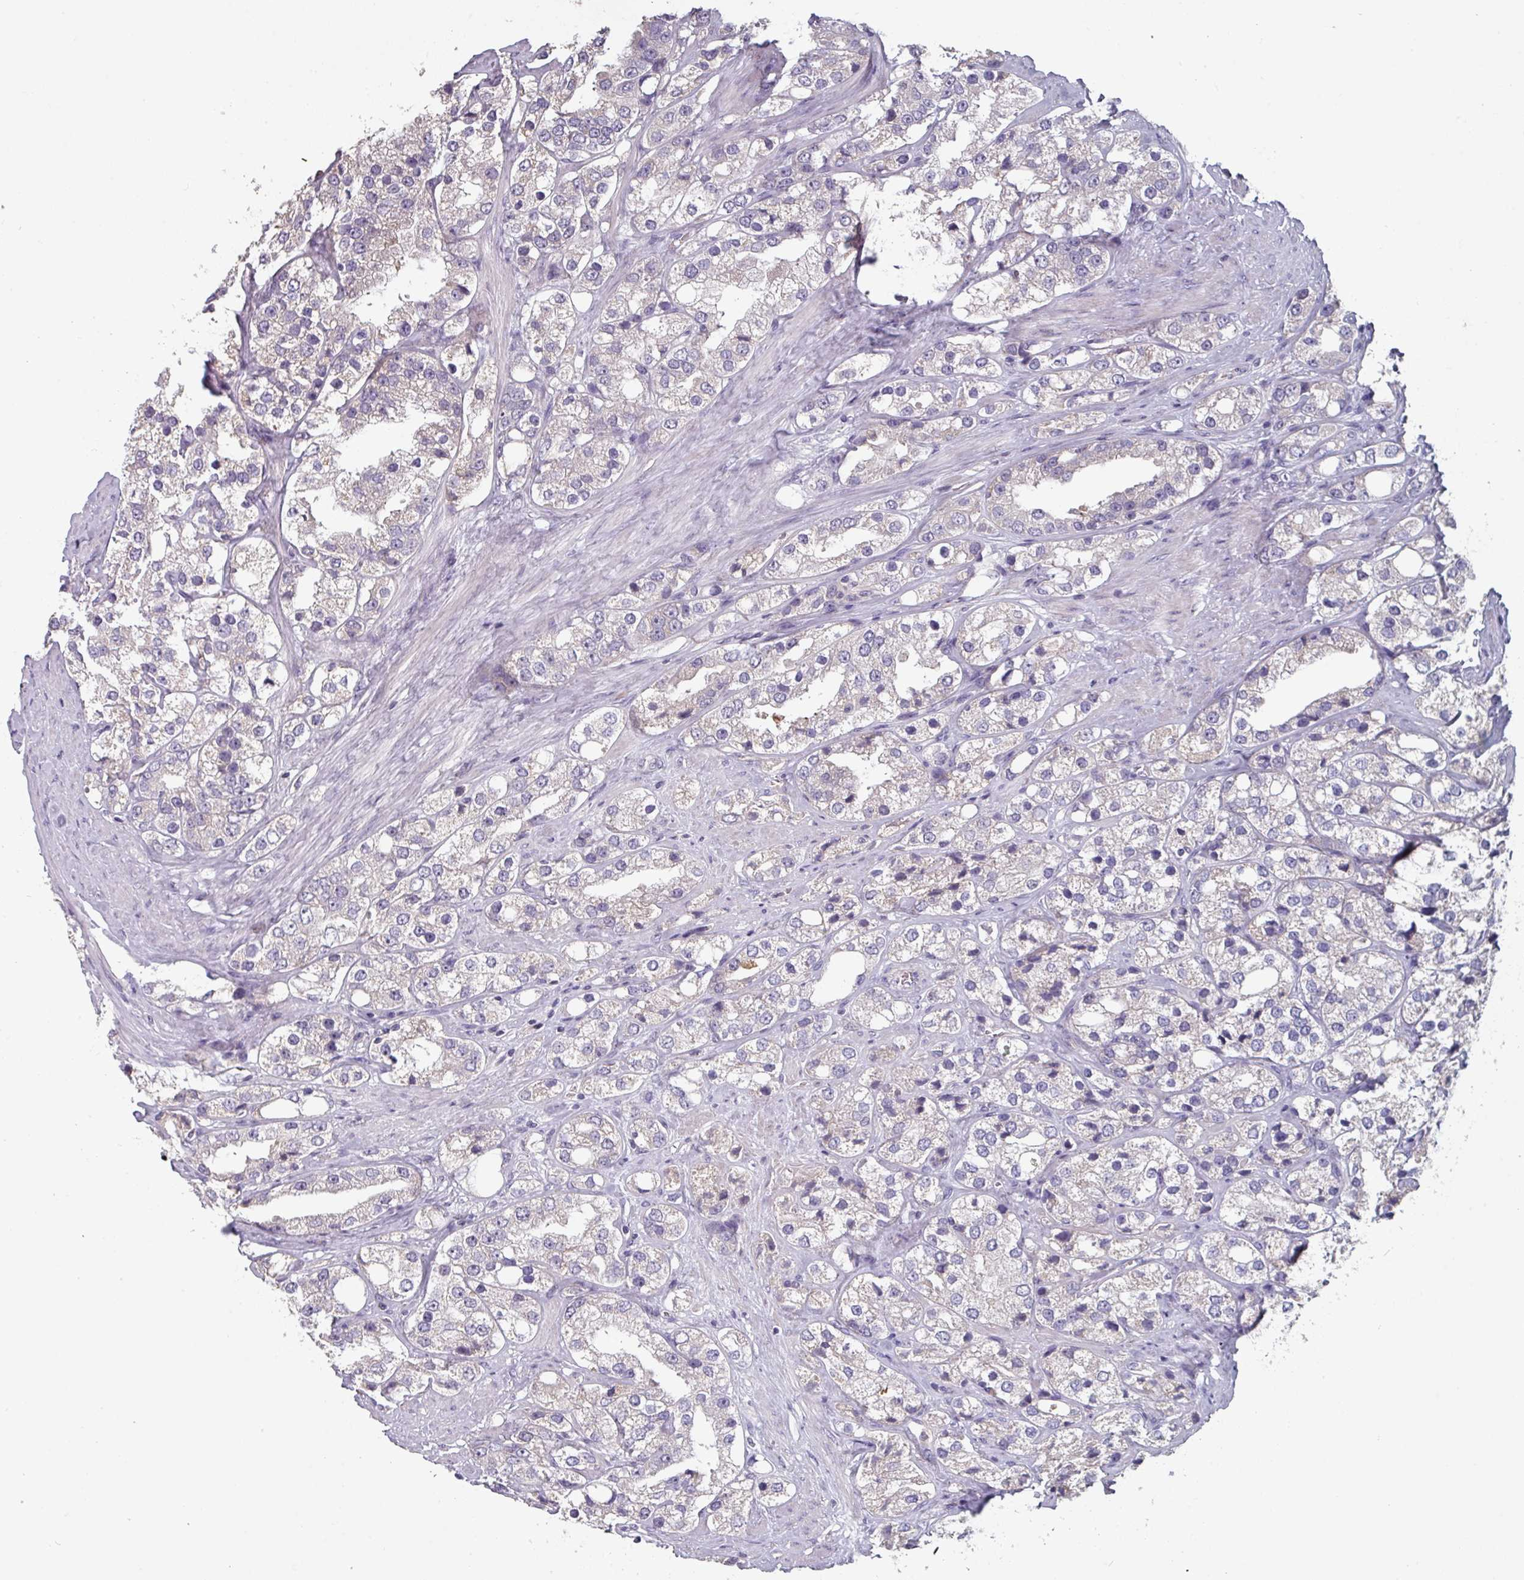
{"staining": {"intensity": "negative", "quantity": "none", "location": "none"}, "tissue": "prostate cancer", "cell_type": "Tumor cells", "image_type": "cancer", "snomed": [{"axis": "morphology", "description": "Adenocarcinoma, NOS"}, {"axis": "topography", "description": "Prostate"}], "caption": "IHC of adenocarcinoma (prostate) displays no staining in tumor cells.", "gene": "PRAMEF8", "patient": {"sex": "male", "age": 79}}